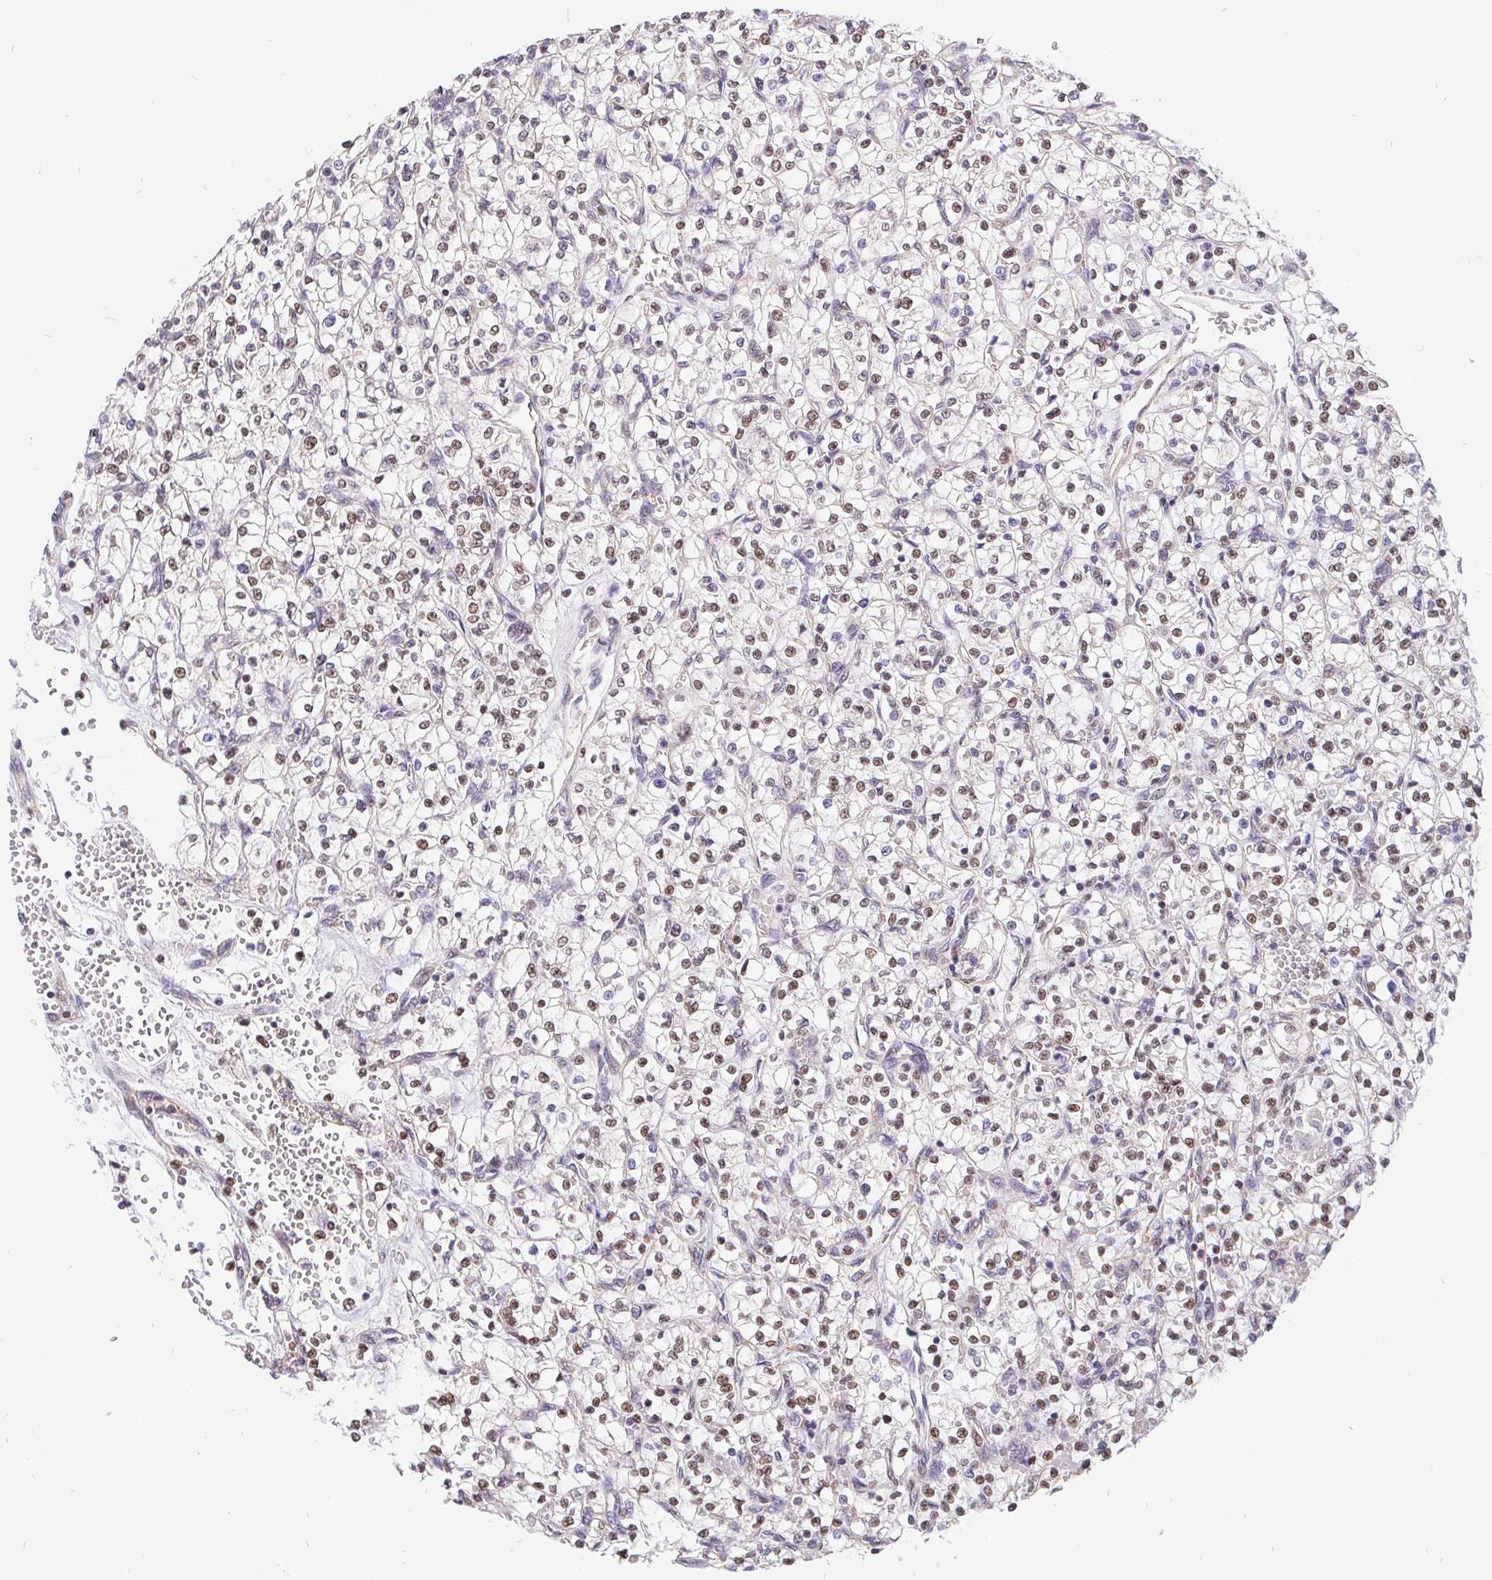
{"staining": {"intensity": "weak", "quantity": "25%-75%", "location": "nuclear"}, "tissue": "renal cancer", "cell_type": "Tumor cells", "image_type": "cancer", "snomed": [{"axis": "morphology", "description": "Adenocarcinoma, NOS"}, {"axis": "topography", "description": "Kidney"}], "caption": "This micrograph shows immunohistochemistry staining of adenocarcinoma (renal), with low weak nuclear staining in approximately 25%-75% of tumor cells.", "gene": "POU2F1", "patient": {"sex": "female", "age": 64}}